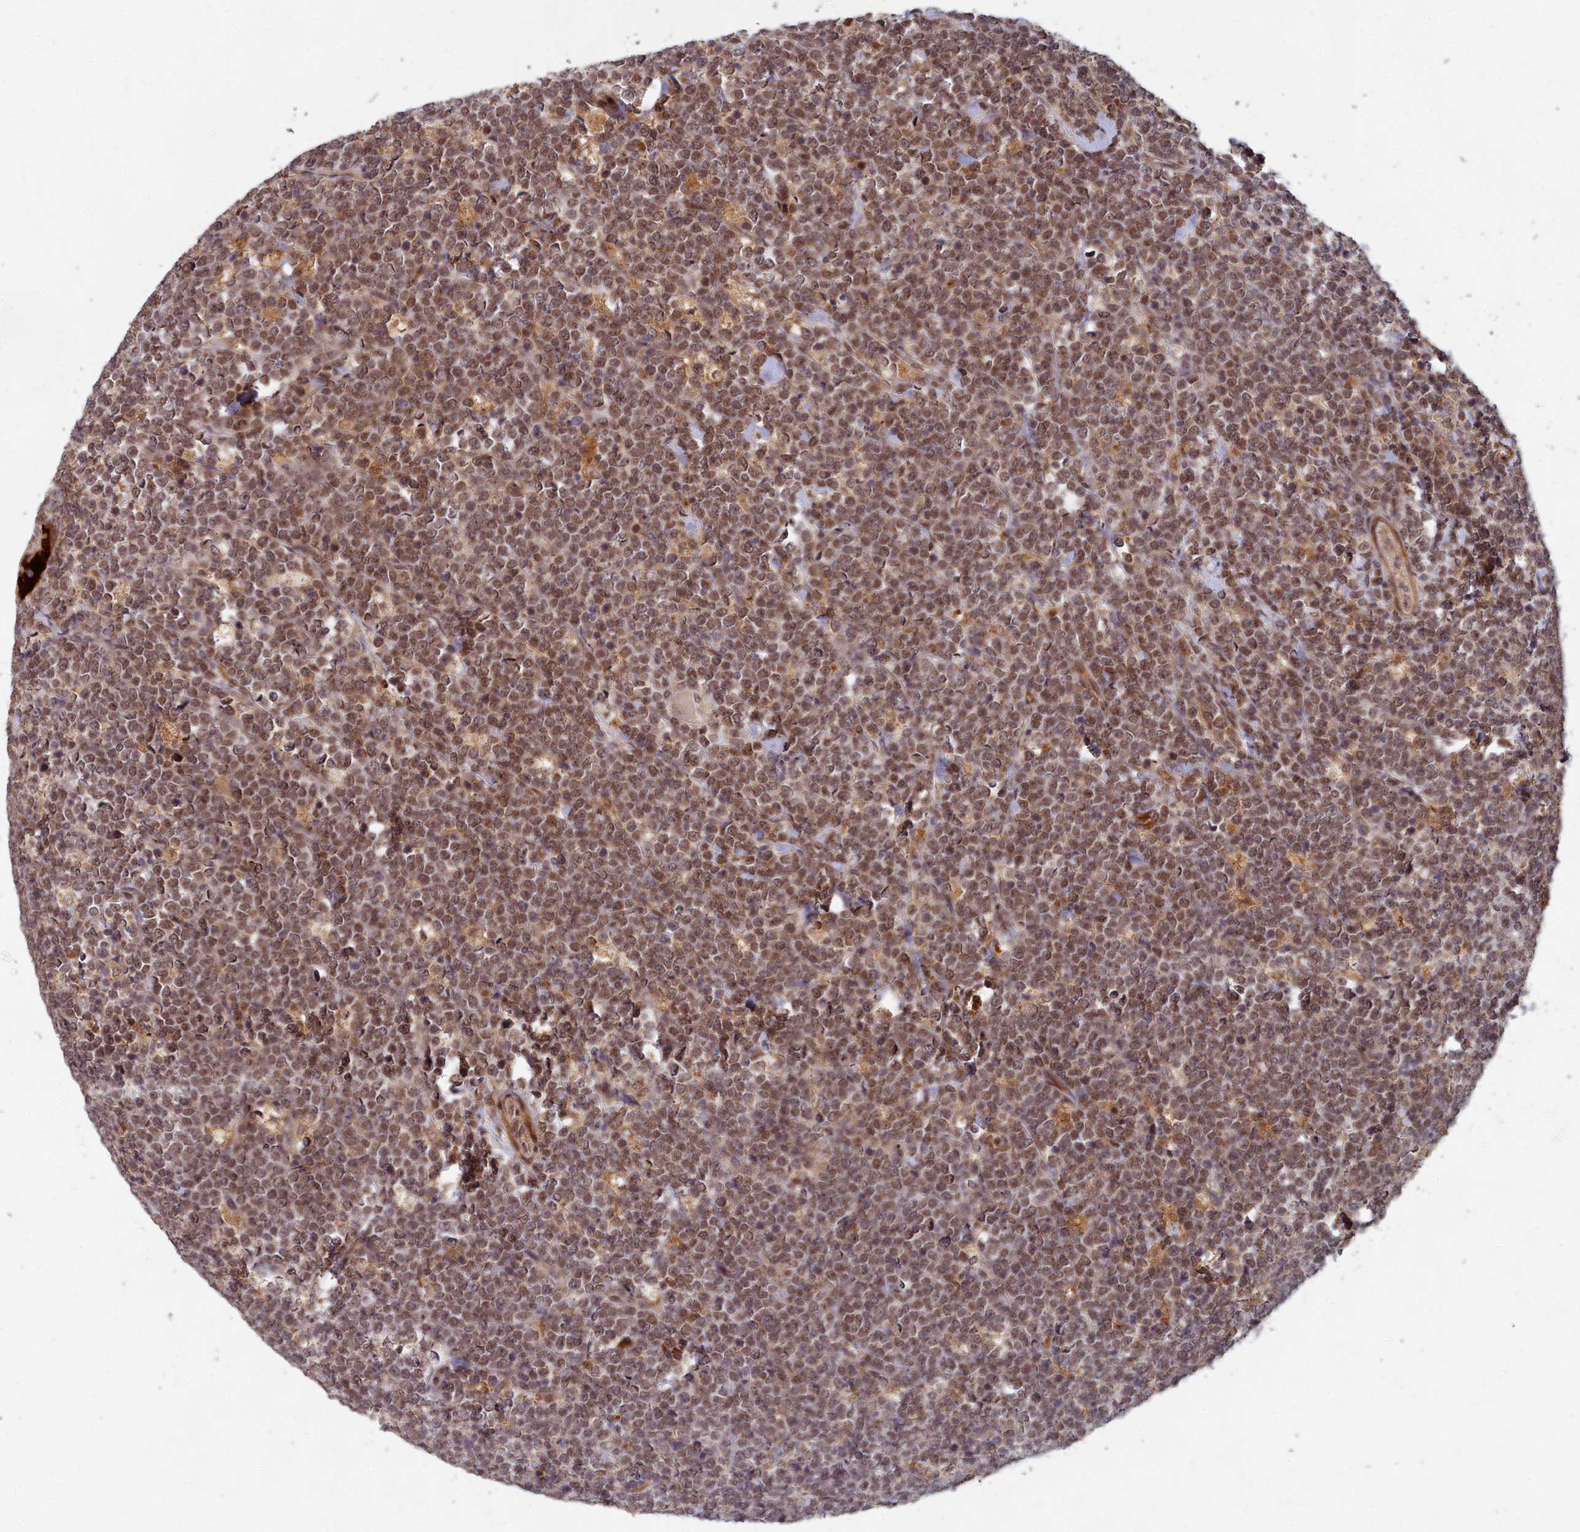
{"staining": {"intensity": "weak", "quantity": ">75%", "location": "nuclear"}, "tissue": "lymphoma", "cell_type": "Tumor cells", "image_type": "cancer", "snomed": [{"axis": "morphology", "description": "Malignant lymphoma, non-Hodgkin's type, High grade"}, {"axis": "topography", "description": "Small intestine"}], "caption": "A high-resolution photomicrograph shows immunohistochemistry staining of lymphoma, which exhibits weak nuclear expression in about >75% of tumor cells. (DAB (3,3'-diaminobenzidine) IHC with brightfield microscopy, high magnification).", "gene": "EARS2", "patient": {"sex": "male", "age": 8}}